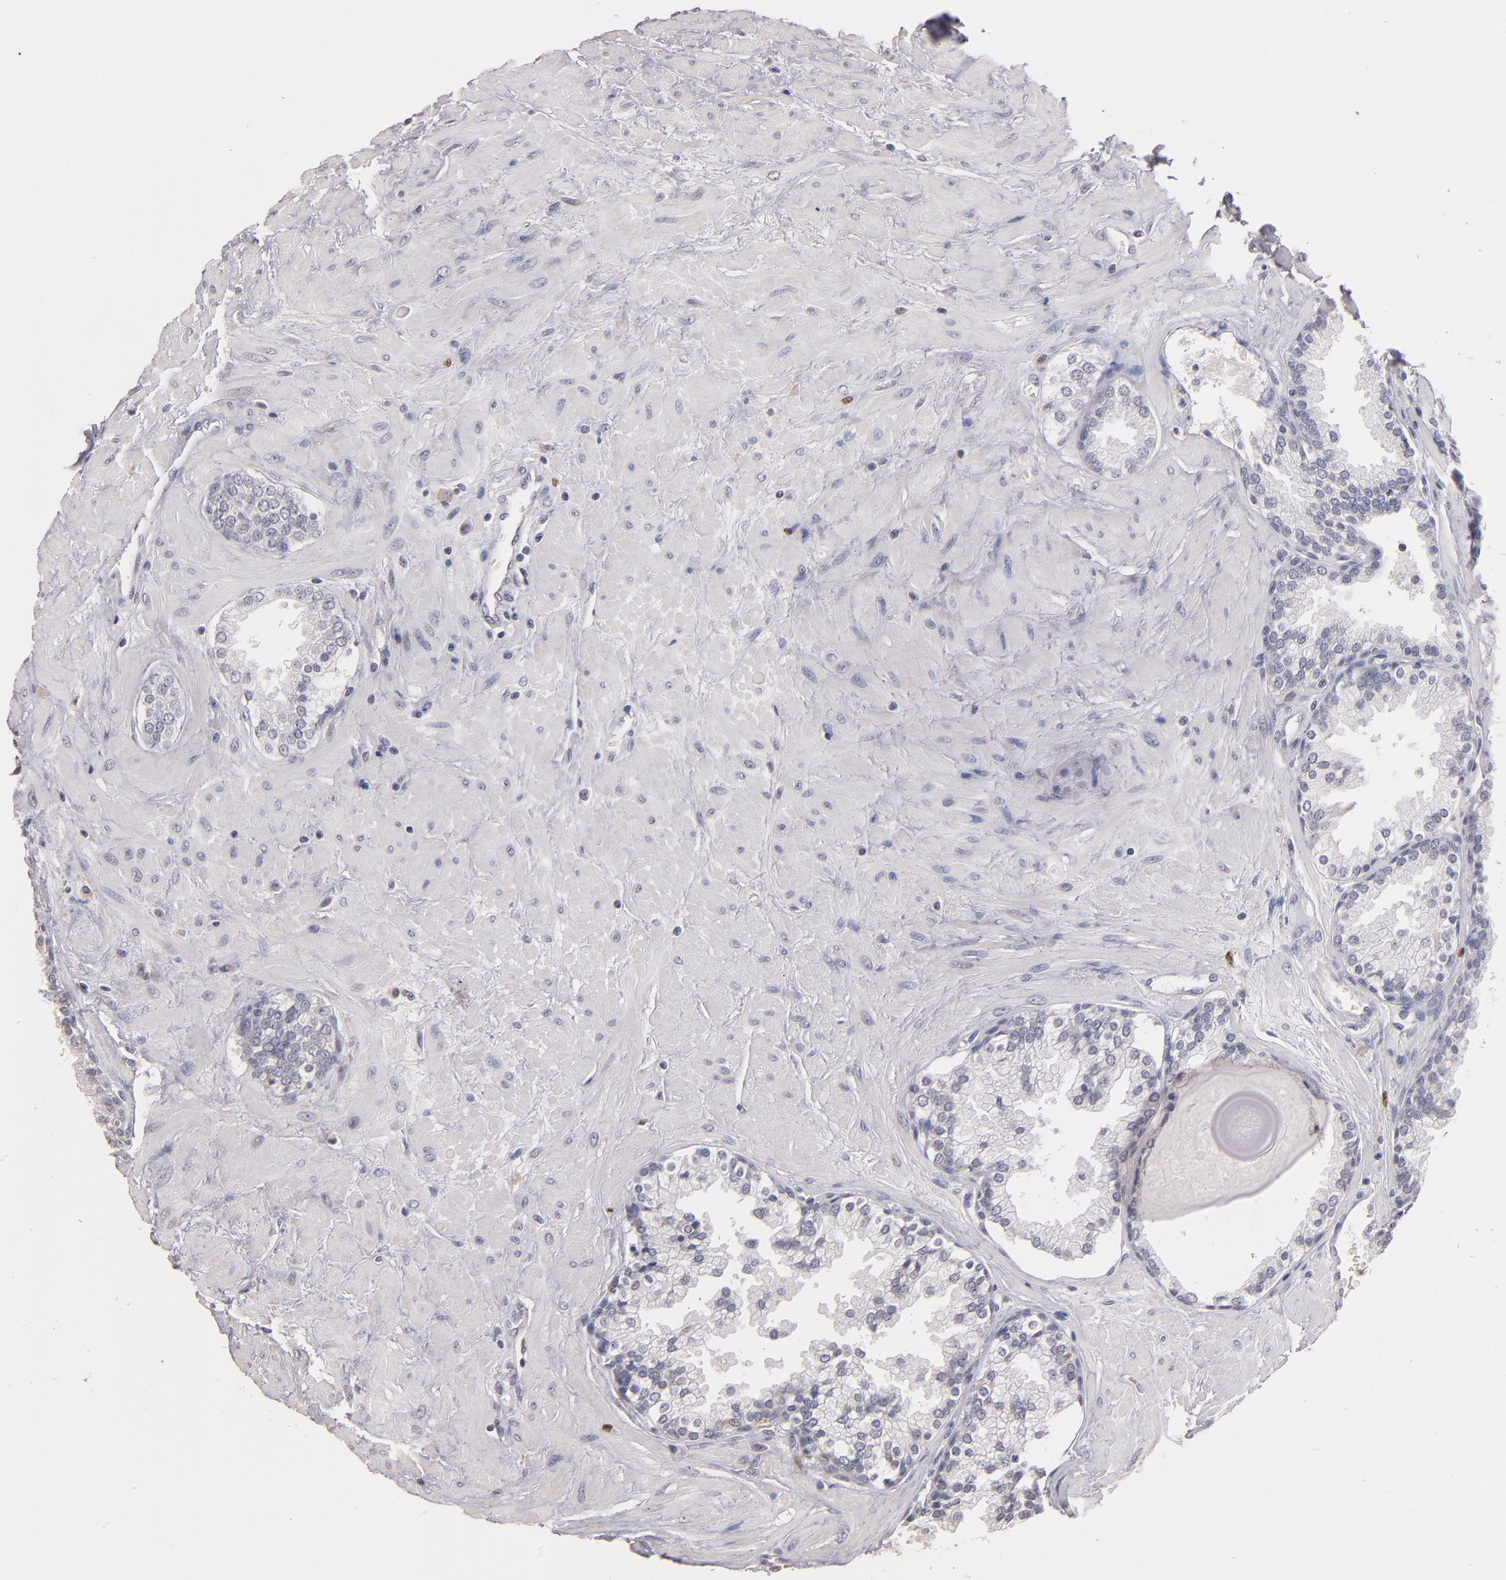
{"staining": {"intensity": "negative", "quantity": "none", "location": "none"}, "tissue": "prostate", "cell_type": "Glandular cells", "image_type": "normal", "snomed": [{"axis": "morphology", "description": "Normal tissue, NOS"}, {"axis": "topography", "description": "Prostate"}], "caption": "This is an immunohistochemistry image of benign prostate. There is no positivity in glandular cells.", "gene": "SOX10", "patient": {"sex": "male", "age": 51}}